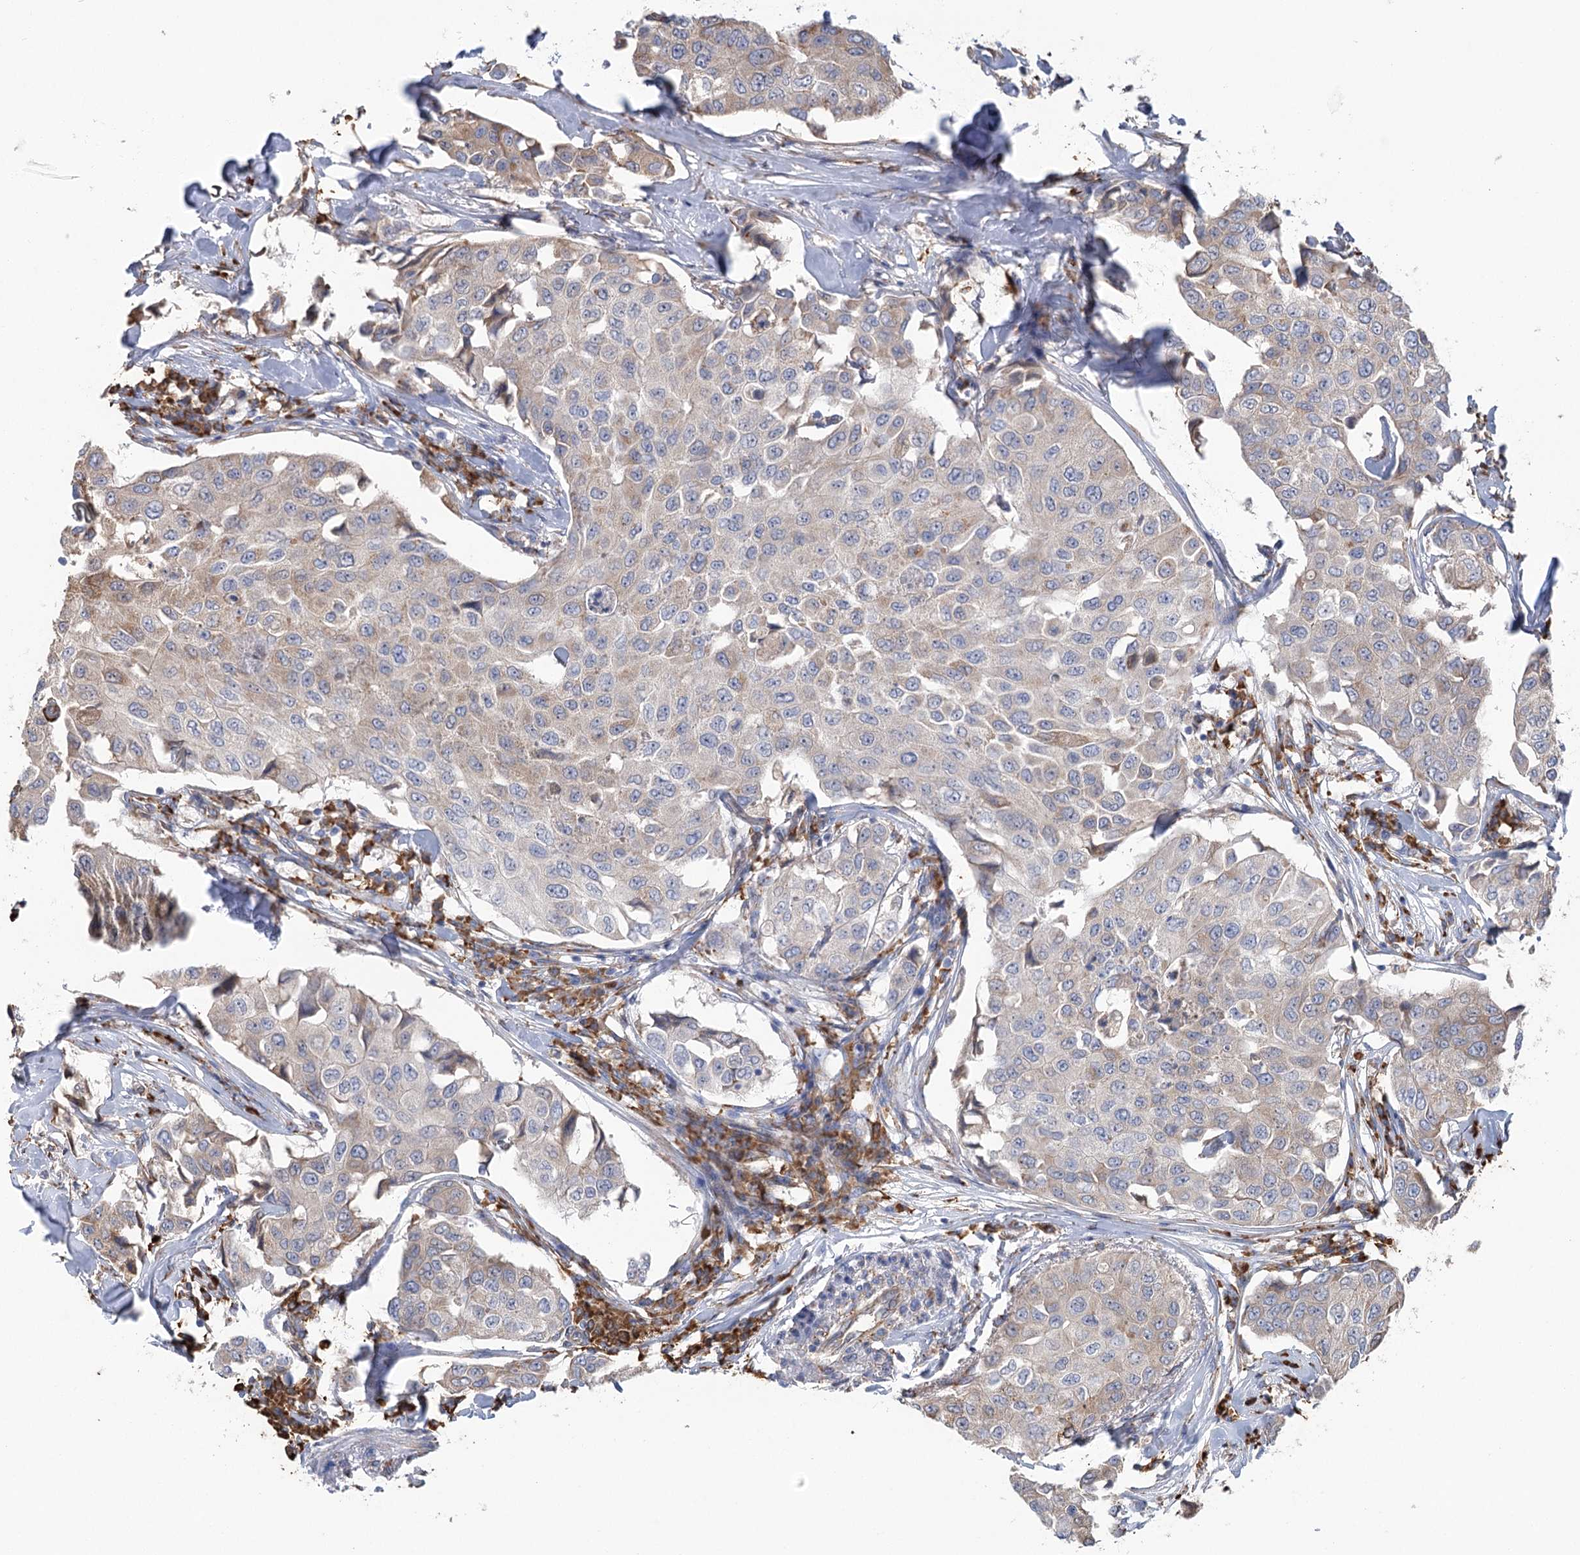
{"staining": {"intensity": "weak", "quantity": "<25%", "location": "cytoplasmic/membranous"}, "tissue": "breast cancer", "cell_type": "Tumor cells", "image_type": "cancer", "snomed": [{"axis": "morphology", "description": "Duct carcinoma"}, {"axis": "topography", "description": "Breast"}], "caption": "Immunohistochemical staining of breast cancer displays no significant positivity in tumor cells.", "gene": "METTL24", "patient": {"sex": "female", "age": 80}}